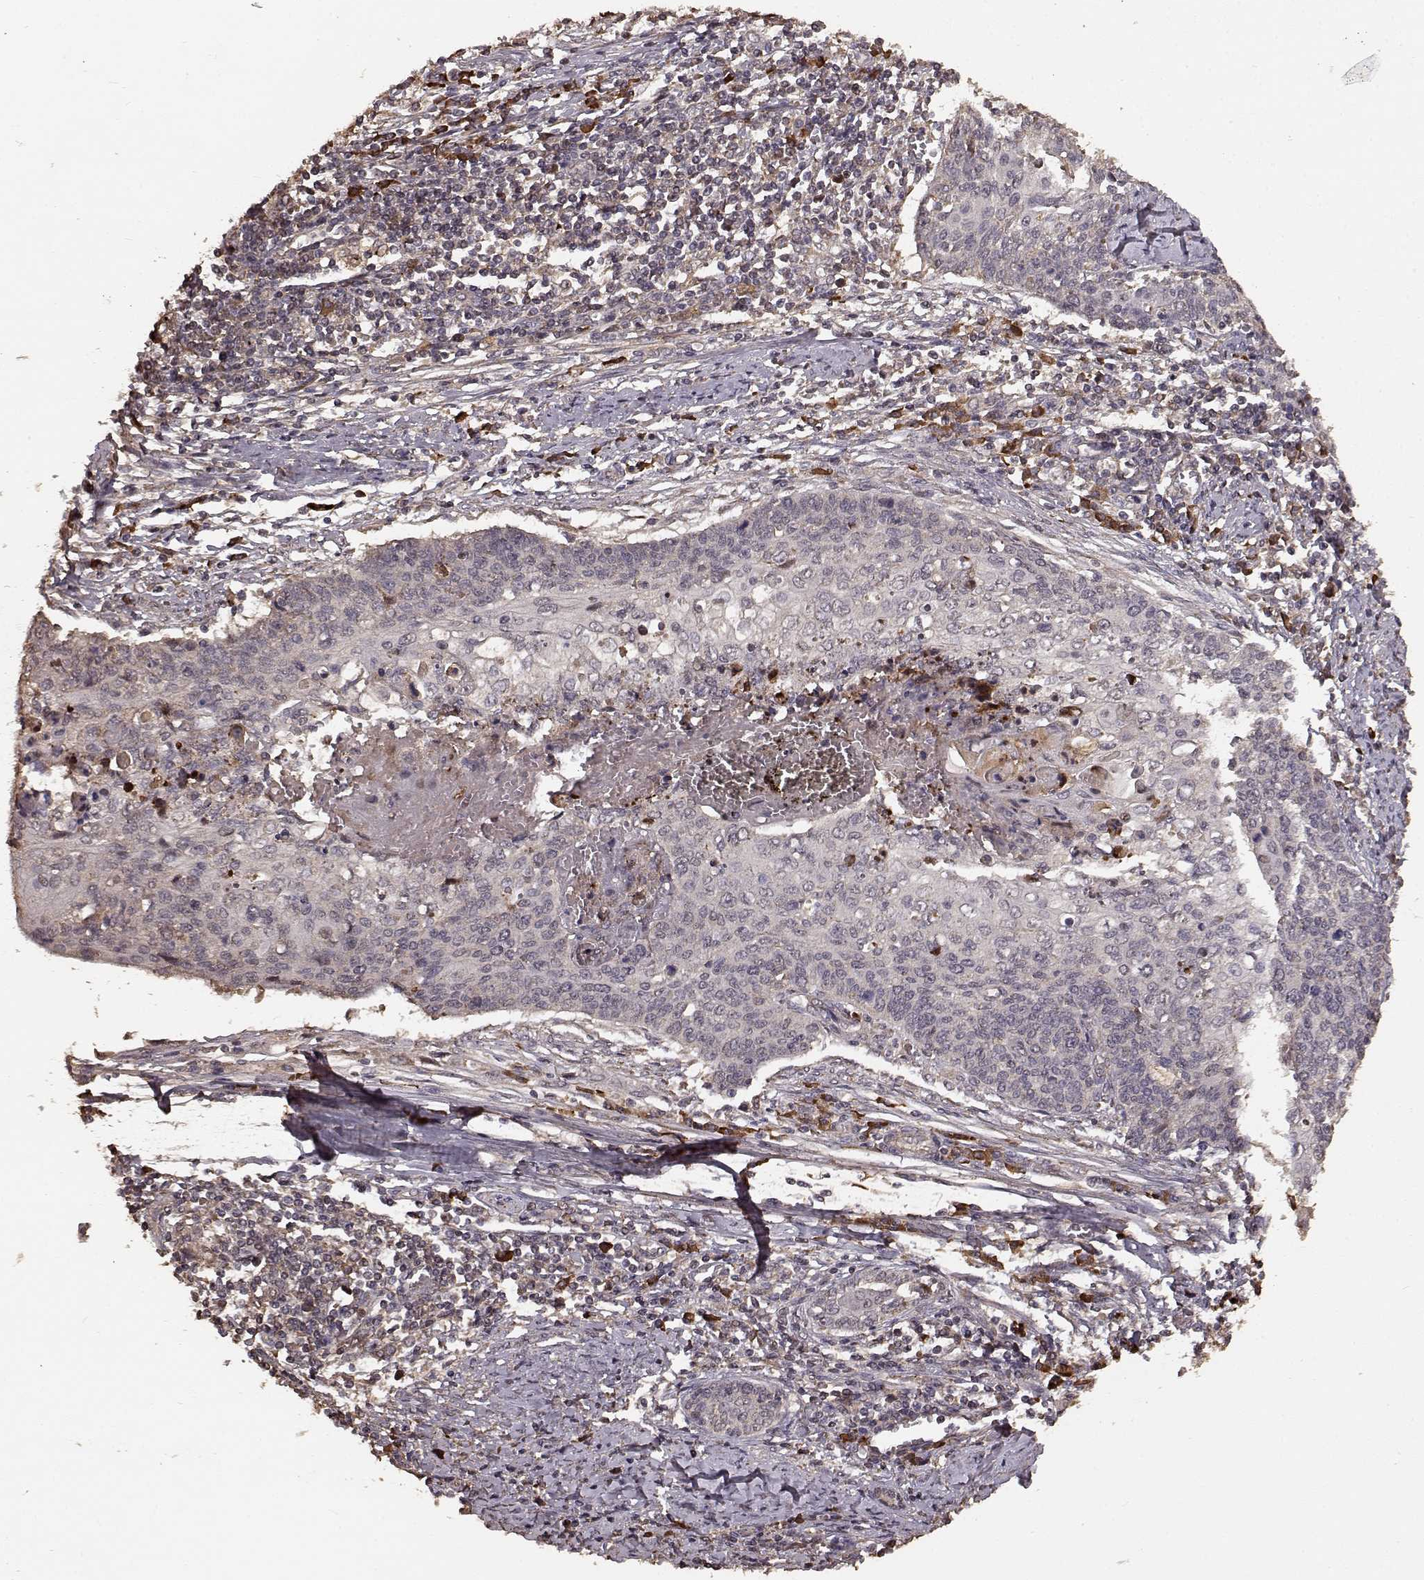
{"staining": {"intensity": "weak", "quantity": "25%-75%", "location": "cytoplasmic/membranous"}, "tissue": "cervical cancer", "cell_type": "Tumor cells", "image_type": "cancer", "snomed": [{"axis": "morphology", "description": "Squamous cell carcinoma, NOS"}, {"axis": "topography", "description": "Cervix"}], "caption": "Cervical cancer stained with DAB (3,3'-diaminobenzidine) immunohistochemistry reveals low levels of weak cytoplasmic/membranous positivity in about 25%-75% of tumor cells.", "gene": "USP15", "patient": {"sex": "female", "age": 39}}